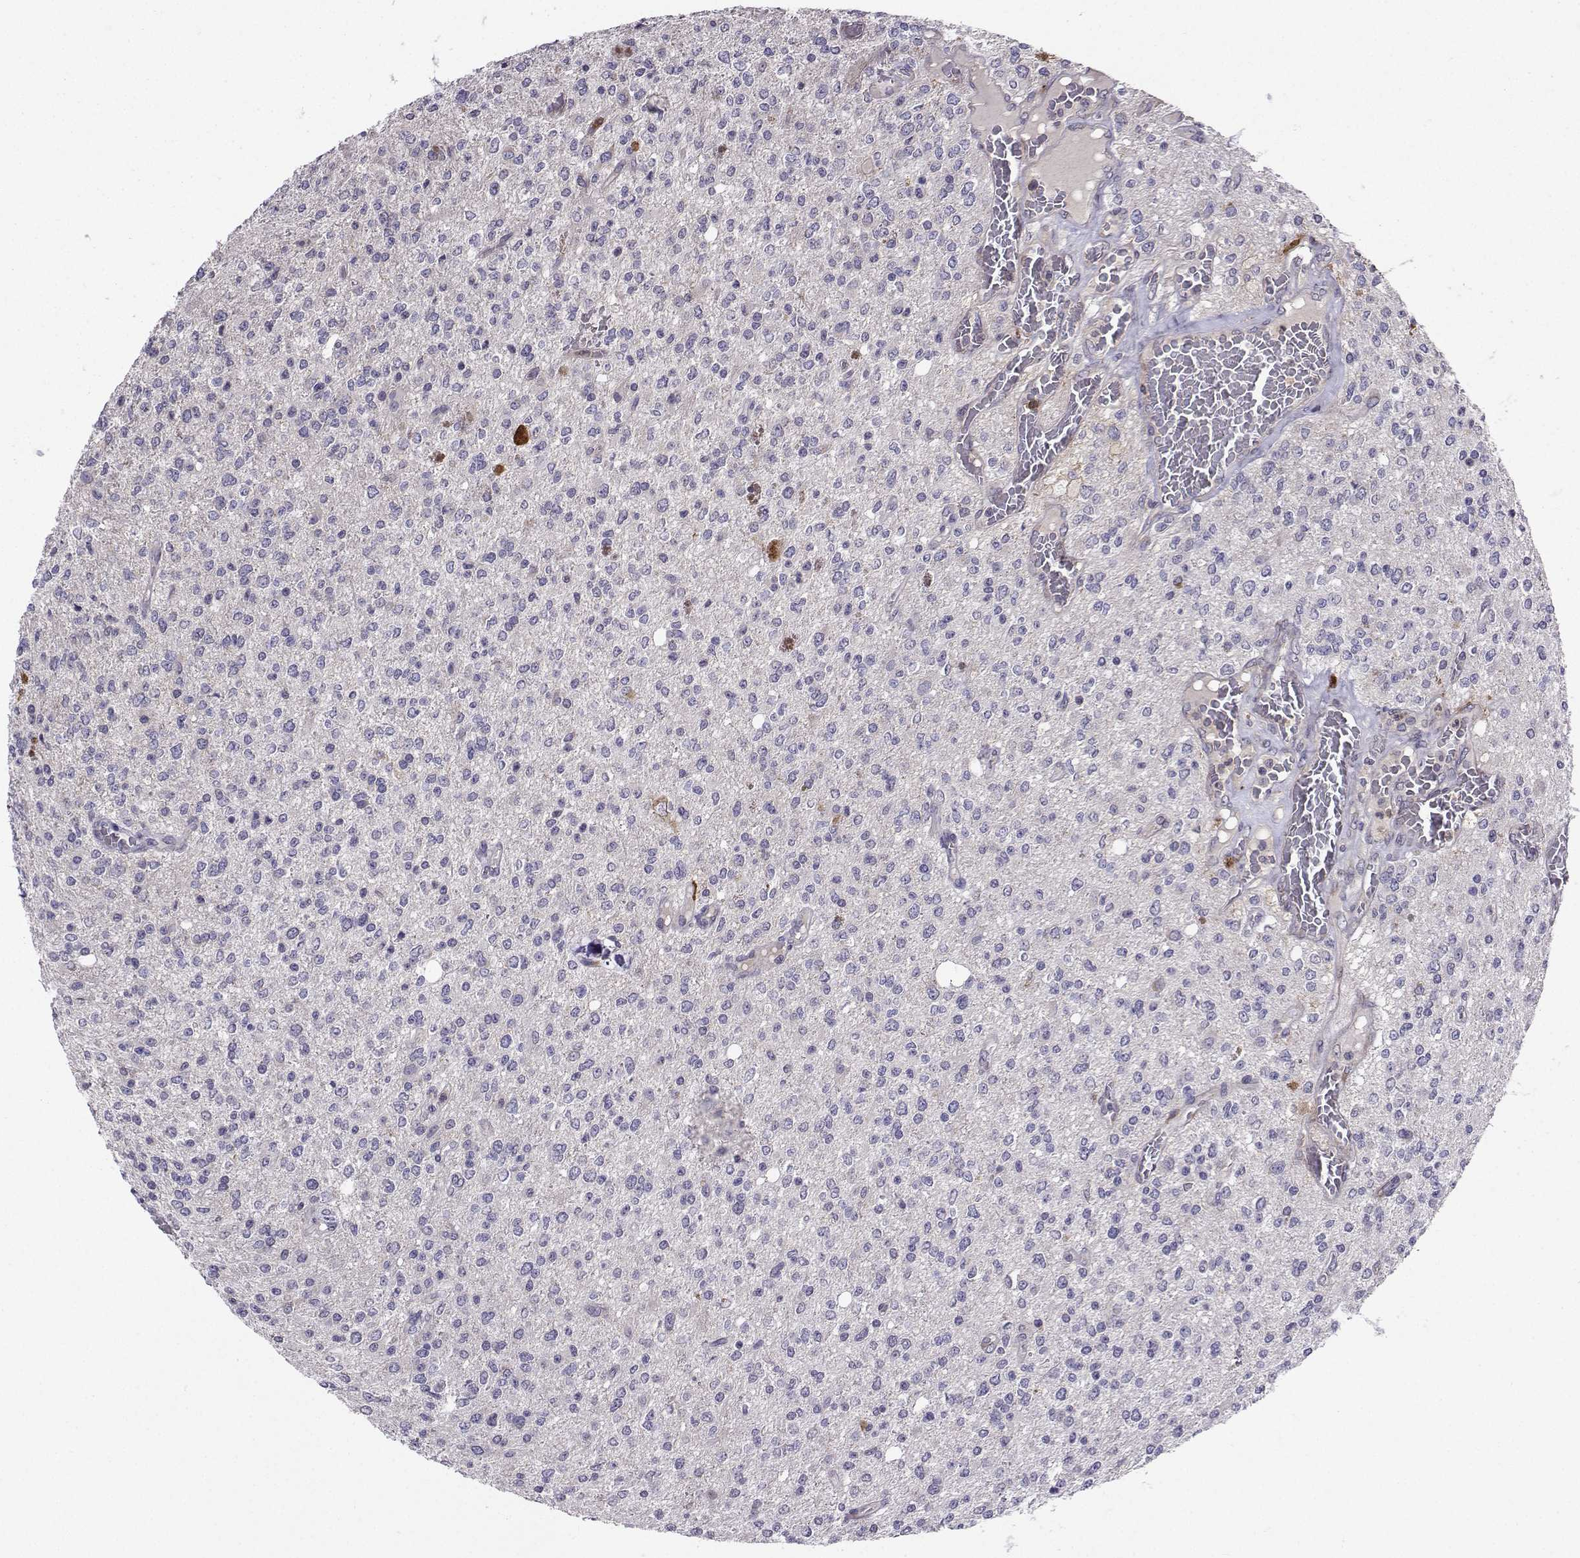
{"staining": {"intensity": "weak", "quantity": "<25%", "location": "cytoplasmic/membranous"}, "tissue": "glioma", "cell_type": "Tumor cells", "image_type": "cancer", "snomed": [{"axis": "morphology", "description": "Glioma, malignant, Low grade"}, {"axis": "topography", "description": "Brain"}], "caption": "A micrograph of malignant glioma (low-grade) stained for a protein exhibits no brown staining in tumor cells.", "gene": "STXBP5", "patient": {"sex": "male", "age": 67}}